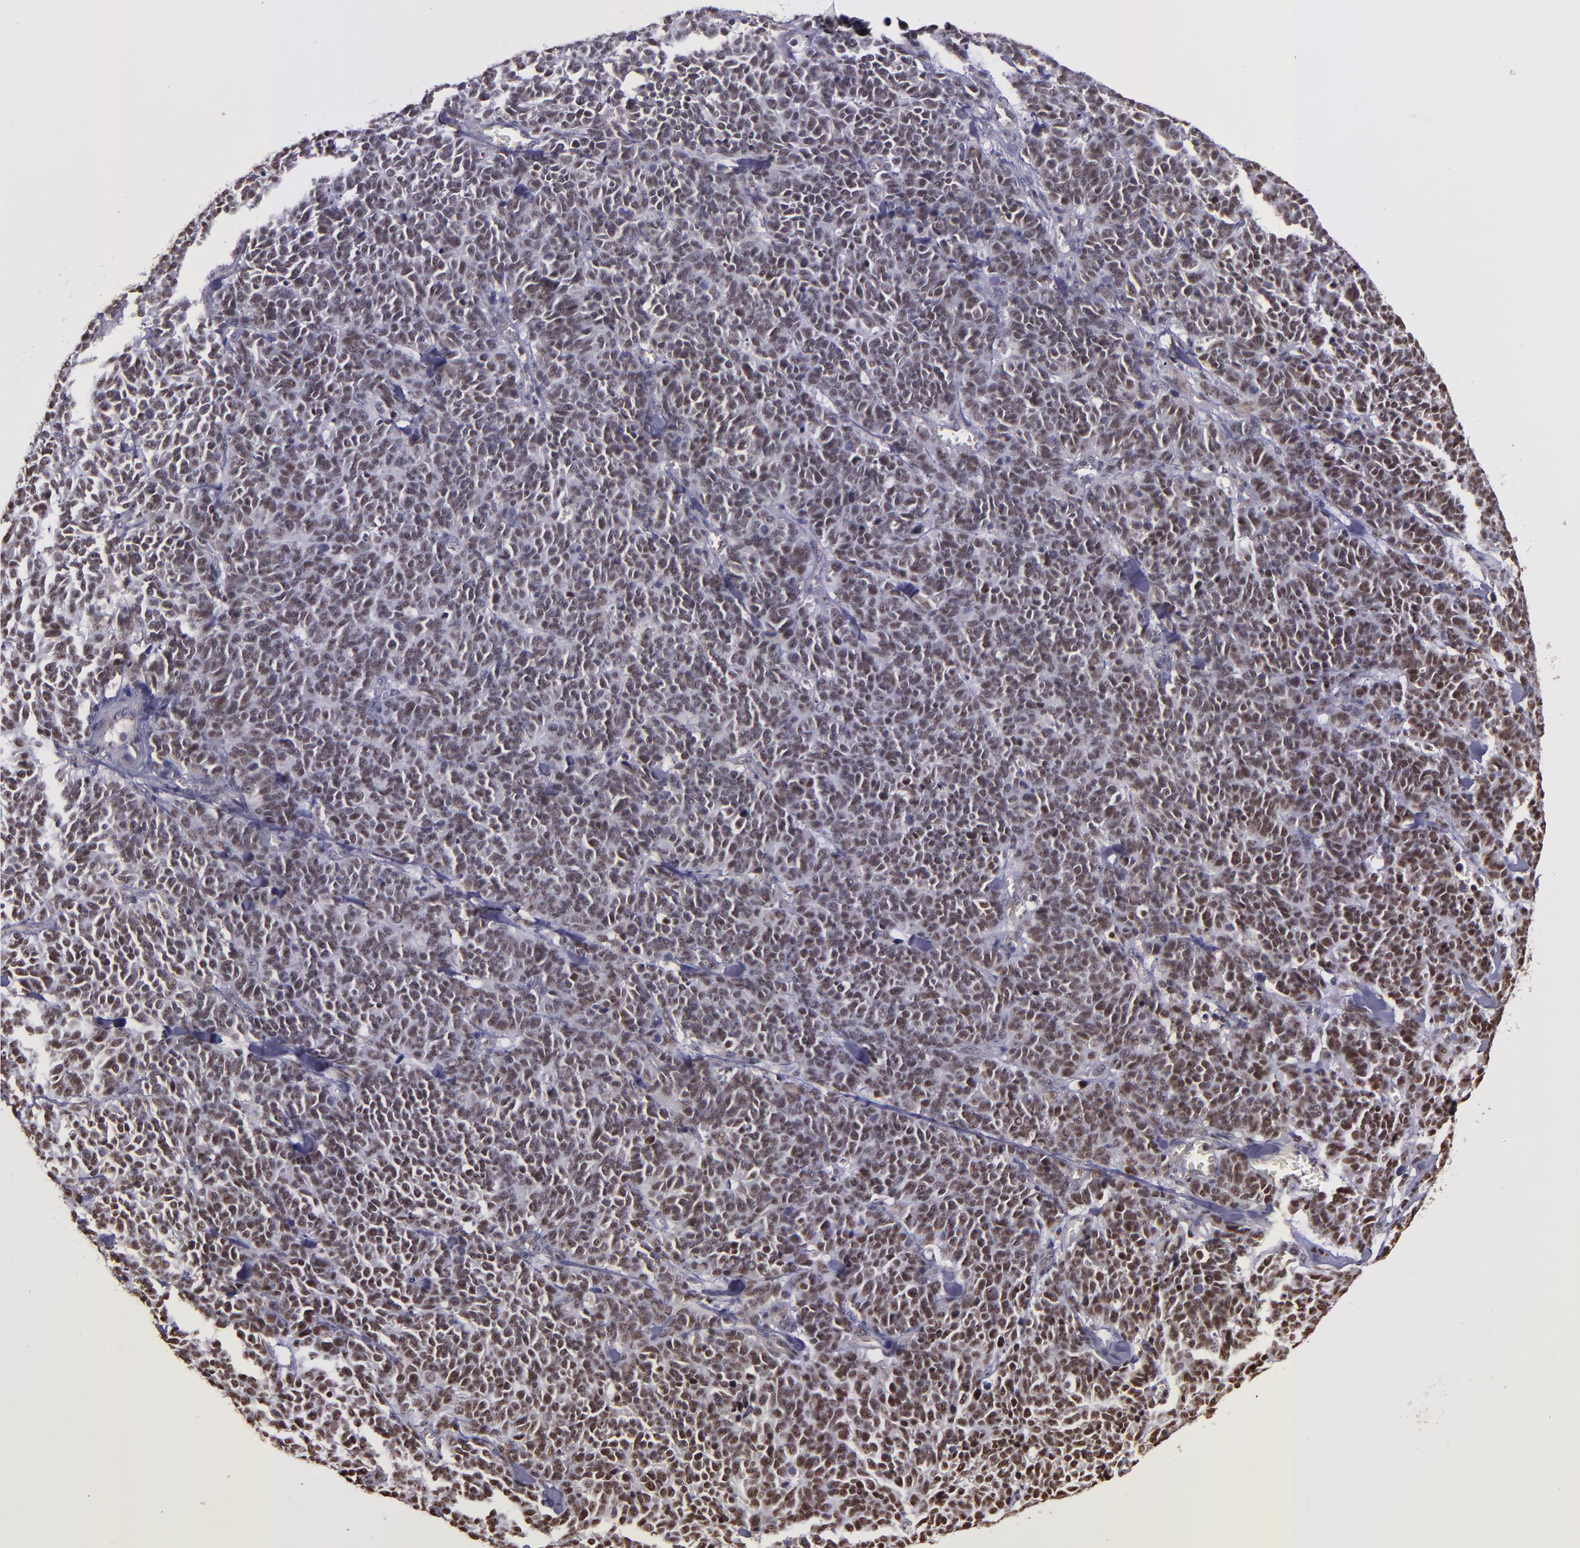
{"staining": {"intensity": "weak", "quantity": "25%-75%", "location": "cytoplasmic/membranous,nuclear"}, "tissue": "lung cancer", "cell_type": "Tumor cells", "image_type": "cancer", "snomed": [{"axis": "morphology", "description": "Neoplasm, malignant, NOS"}, {"axis": "topography", "description": "Lung"}], "caption": "Immunohistochemical staining of lung cancer reveals weak cytoplasmic/membranous and nuclear protein positivity in approximately 25%-75% of tumor cells.", "gene": "CECR2", "patient": {"sex": "female", "age": 58}}